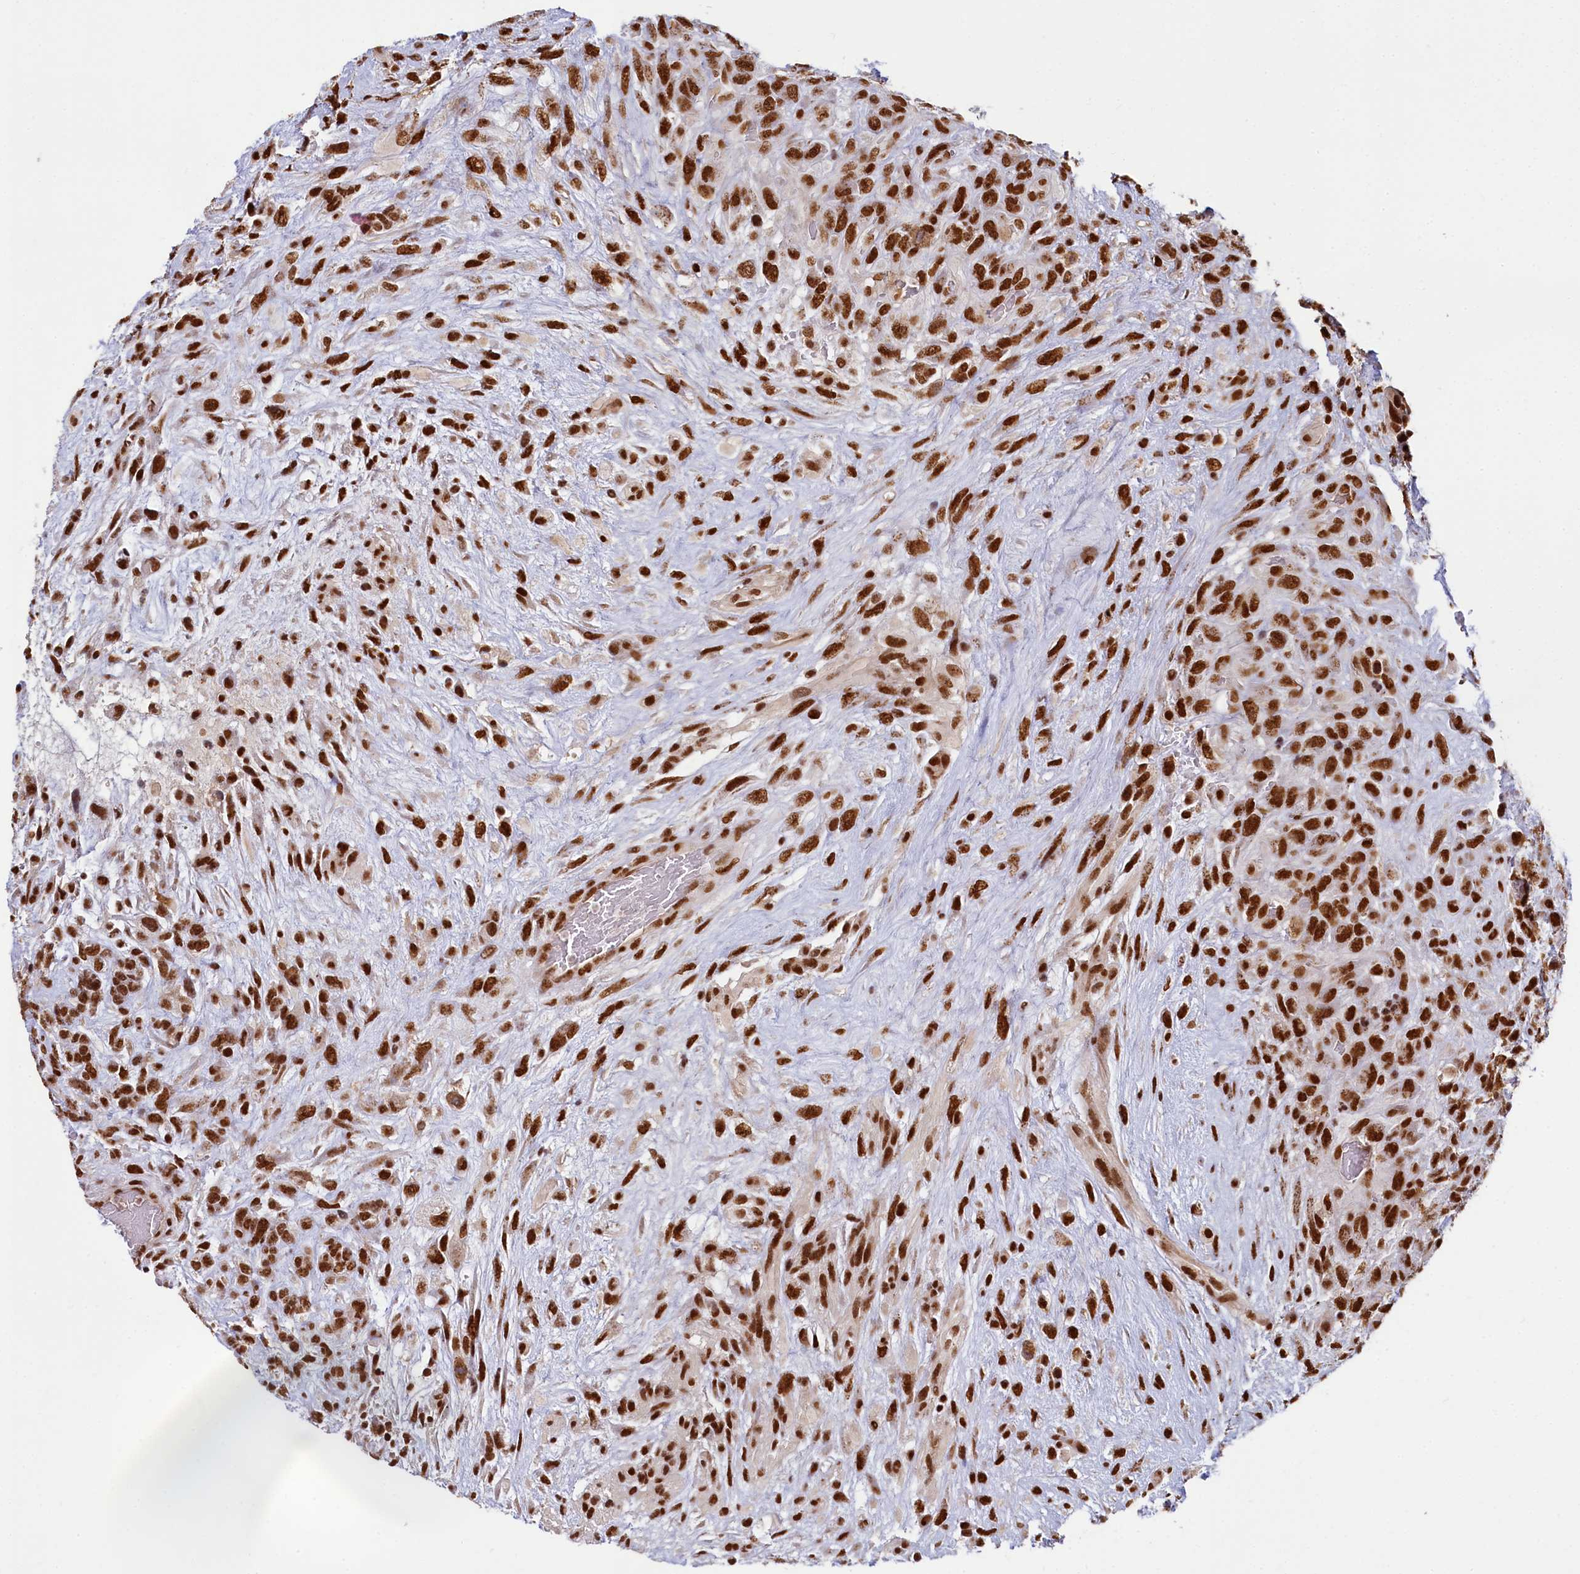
{"staining": {"intensity": "strong", "quantity": ">75%", "location": "nuclear"}, "tissue": "glioma", "cell_type": "Tumor cells", "image_type": "cancer", "snomed": [{"axis": "morphology", "description": "Glioma, malignant, High grade"}, {"axis": "topography", "description": "Brain"}], "caption": "Protein expression analysis of human glioma reveals strong nuclear positivity in about >75% of tumor cells. (Stains: DAB in brown, nuclei in blue, Microscopy: brightfield microscopy at high magnification).", "gene": "PPHLN1", "patient": {"sex": "male", "age": 61}}